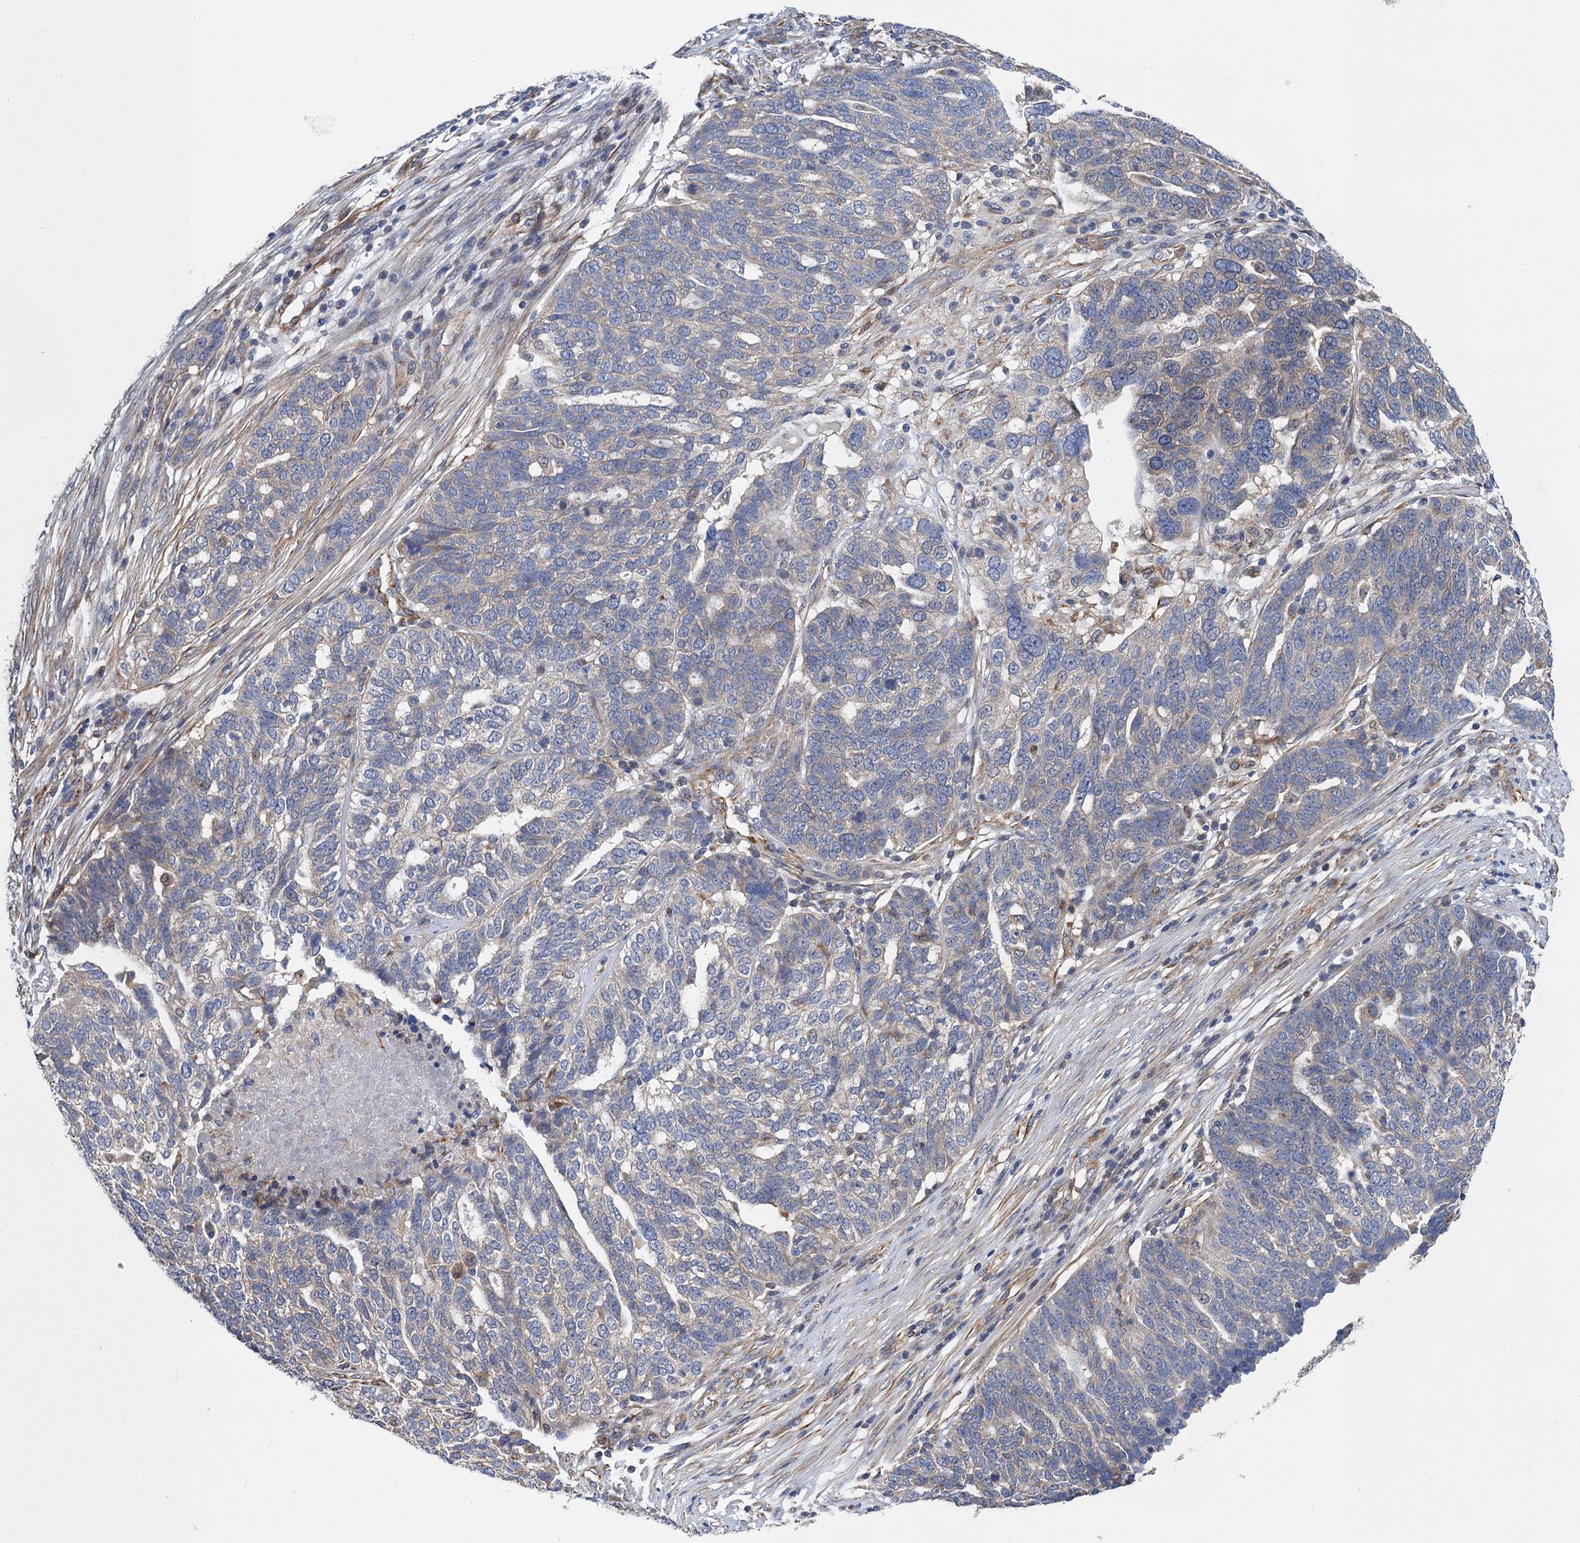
{"staining": {"intensity": "weak", "quantity": "<25%", "location": "cytoplasmic/membranous"}, "tissue": "ovarian cancer", "cell_type": "Tumor cells", "image_type": "cancer", "snomed": [{"axis": "morphology", "description": "Cystadenocarcinoma, serous, NOS"}, {"axis": "topography", "description": "Ovary"}], "caption": "Immunohistochemistry (IHC) photomicrograph of serous cystadenocarcinoma (ovarian) stained for a protein (brown), which exhibits no staining in tumor cells.", "gene": "PJA2", "patient": {"sex": "female", "age": 59}}